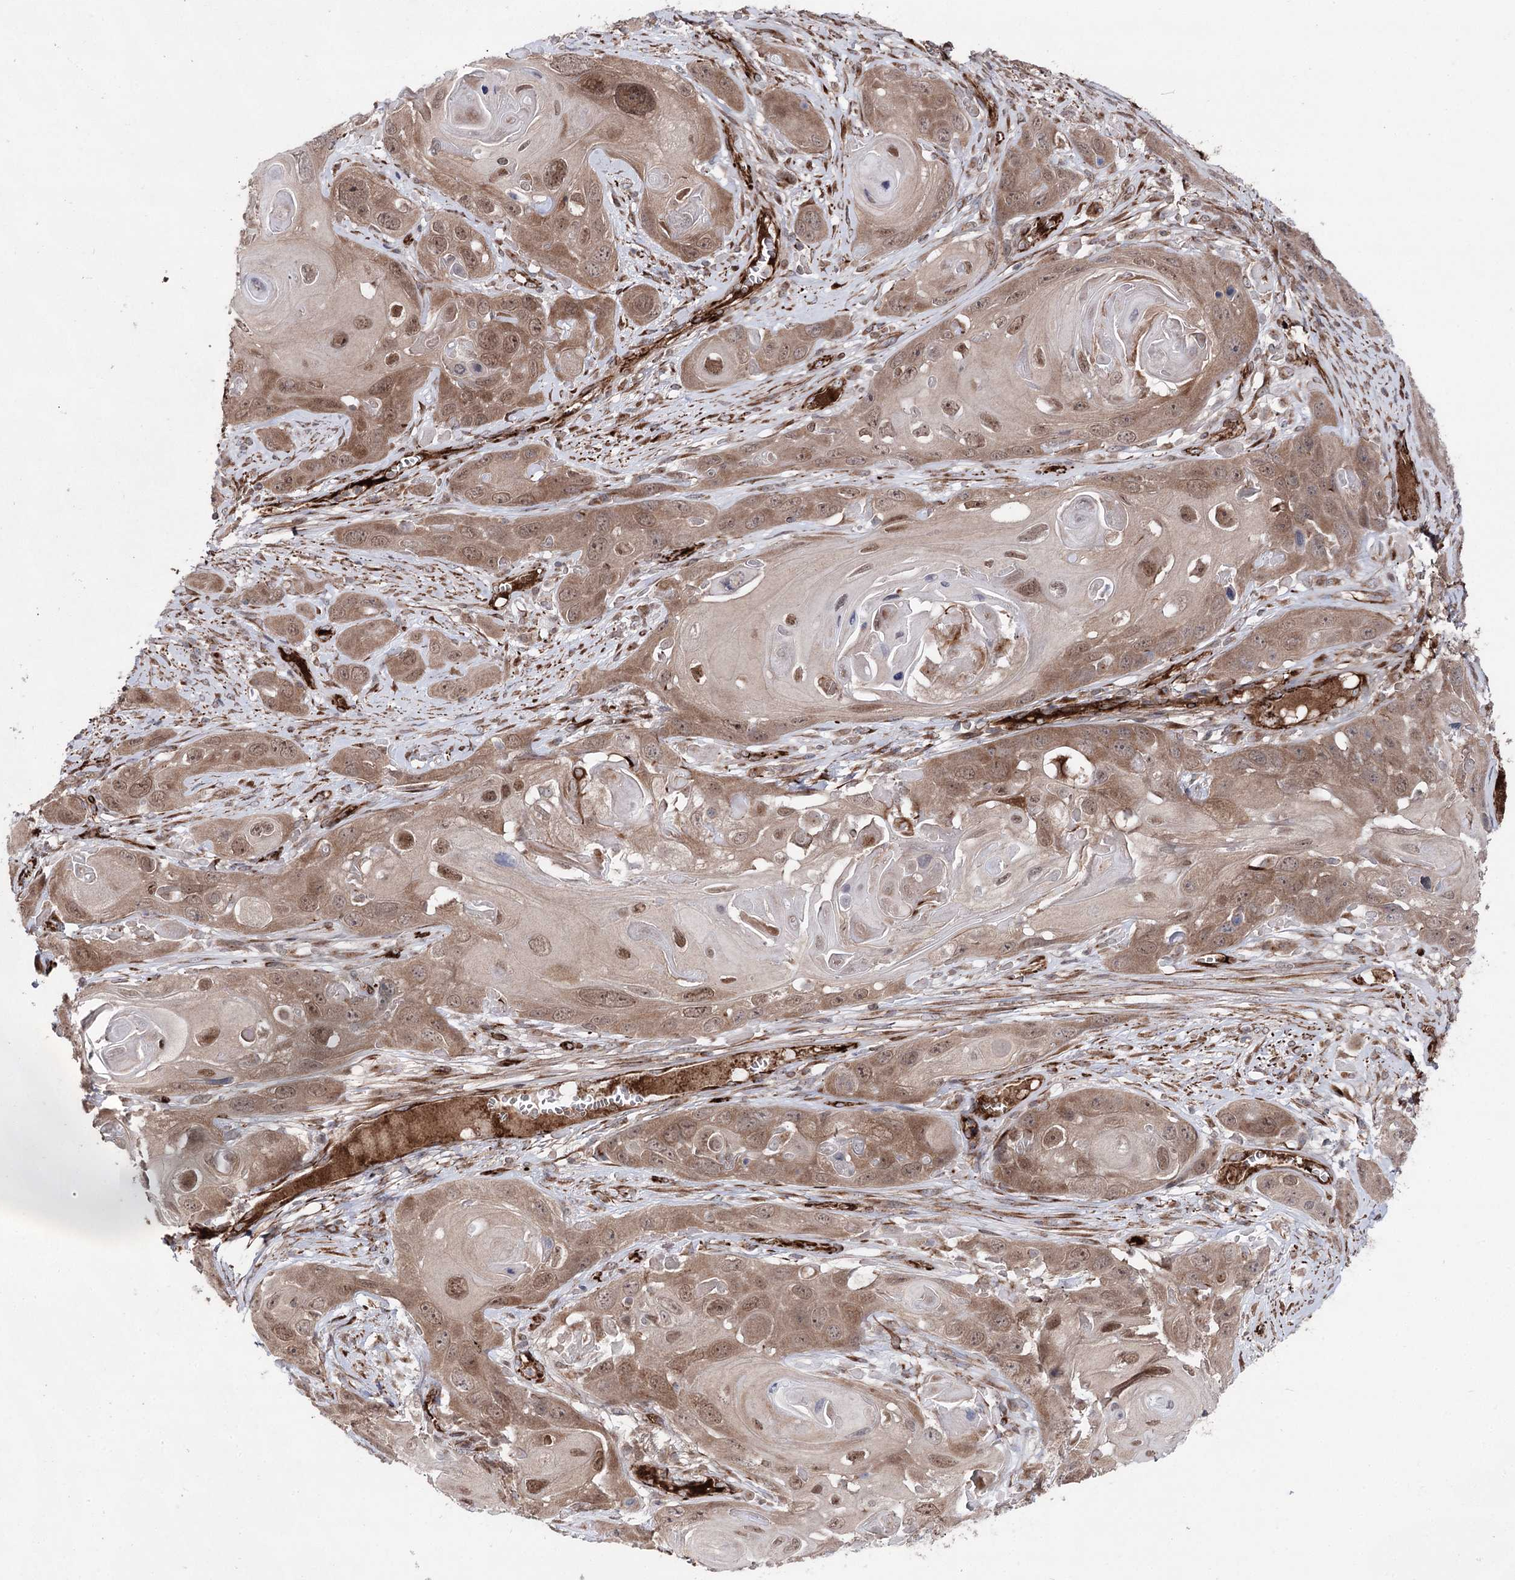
{"staining": {"intensity": "moderate", "quantity": ">75%", "location": "cytoplasmic/membranous,nuclear"}, "tissue": "skin cancer", "cell_type": "Tumor cells", "image_type": "cancer", "snomed": [{"axis": "morphology", "description": "Squamous cell carcinoma, NOS"}, {"axis": "topography", "description": "Skin"}], "caption": "Protein staining of skin squamous cell carcinoma tissue displays moderate cytoplasmic/membranous and nuclear staining in about >75% of tumor cells.", "gene": "MIB1", "patient": {"sex": "male", "age": 55}}